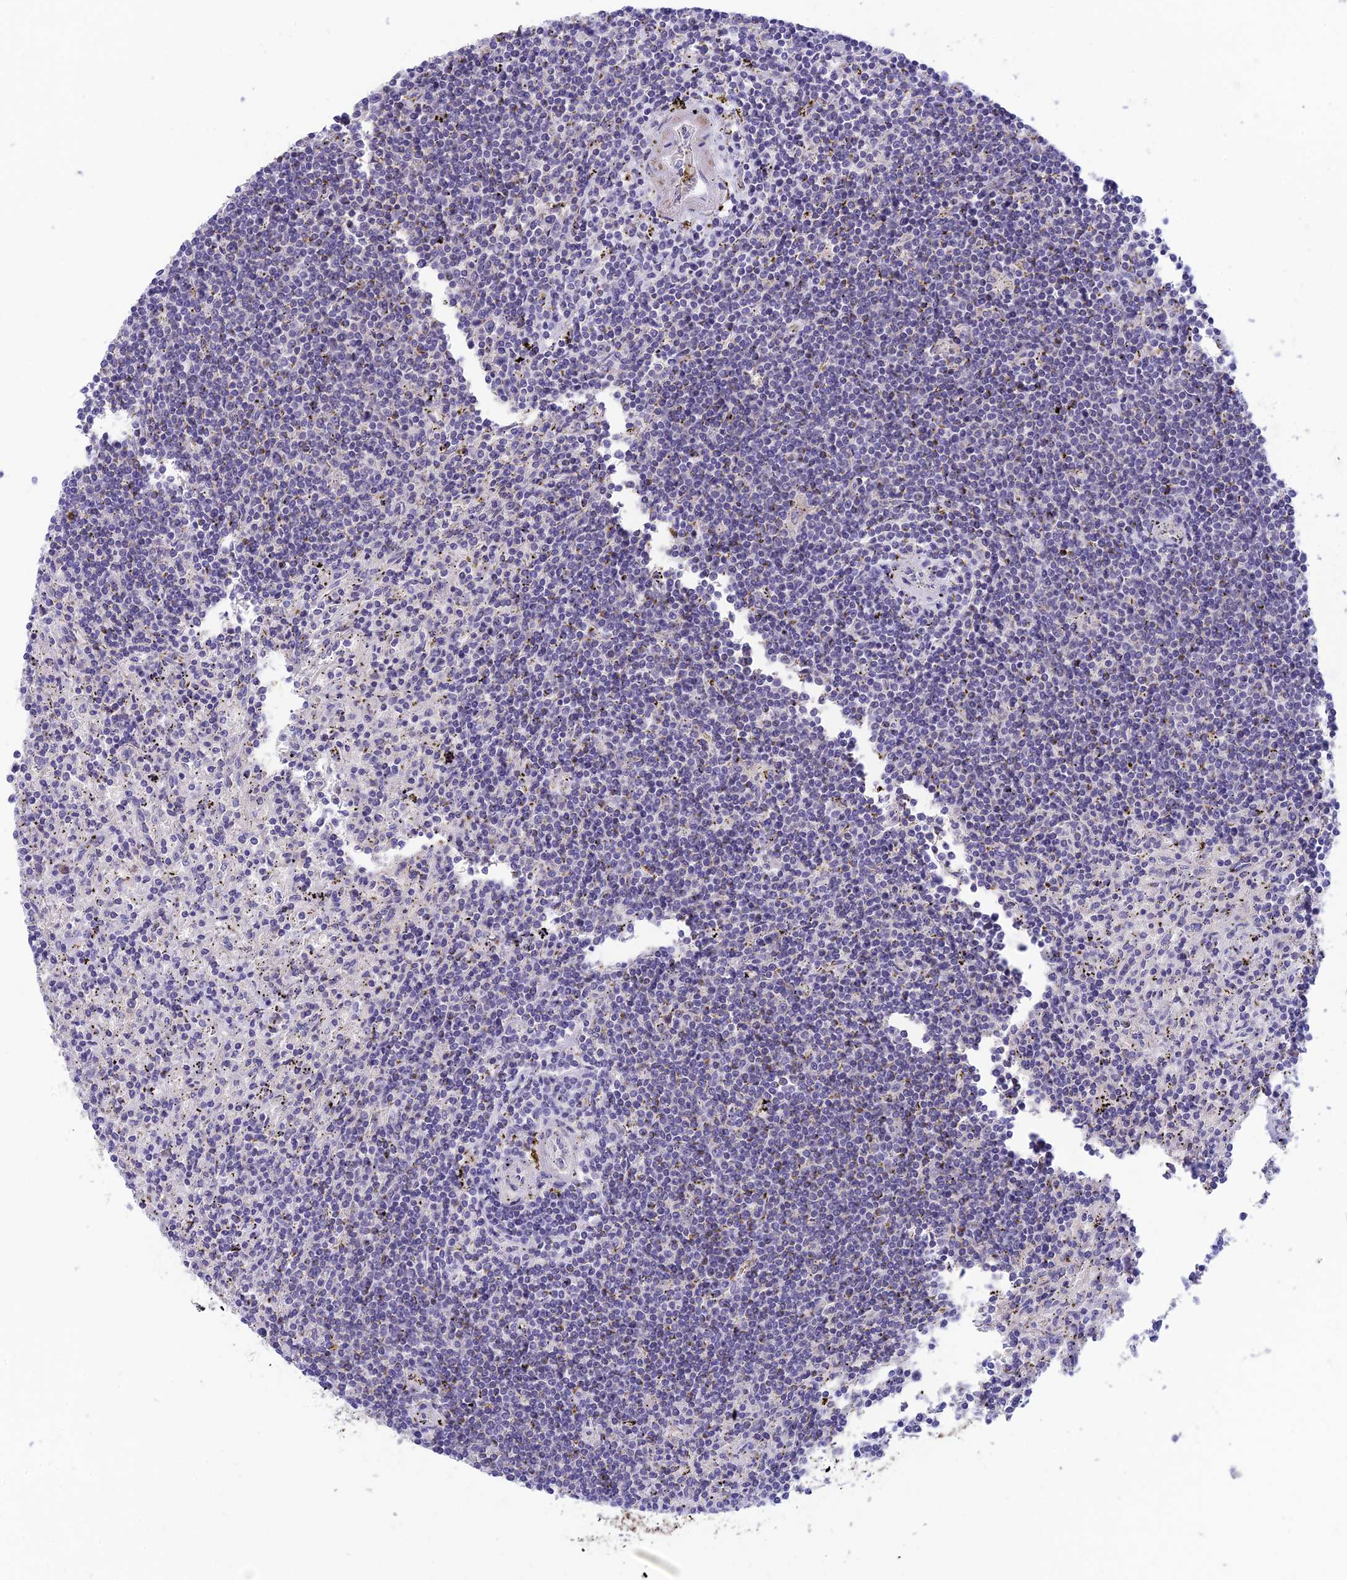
{"staining": {"intensity": "negative", "quantity": "none", "location": "none"}, "tissue": "lymphoma", "cell_type": "Tumor cells", "image_type": "cancer", "snomed": [{"axis": "morphology", "description": "Malignant lymphoma, non-Hodgkin's type, Low grade"}, {"axis": "topography", "description": "Spleen"}], "caption": "The micrograph displays no staining of tumor cells in lymphoma. (IHC, brightfield microscopy, high magnification).", "gene": "XPO7", "patient": {"sex": "male", "age": 76}}